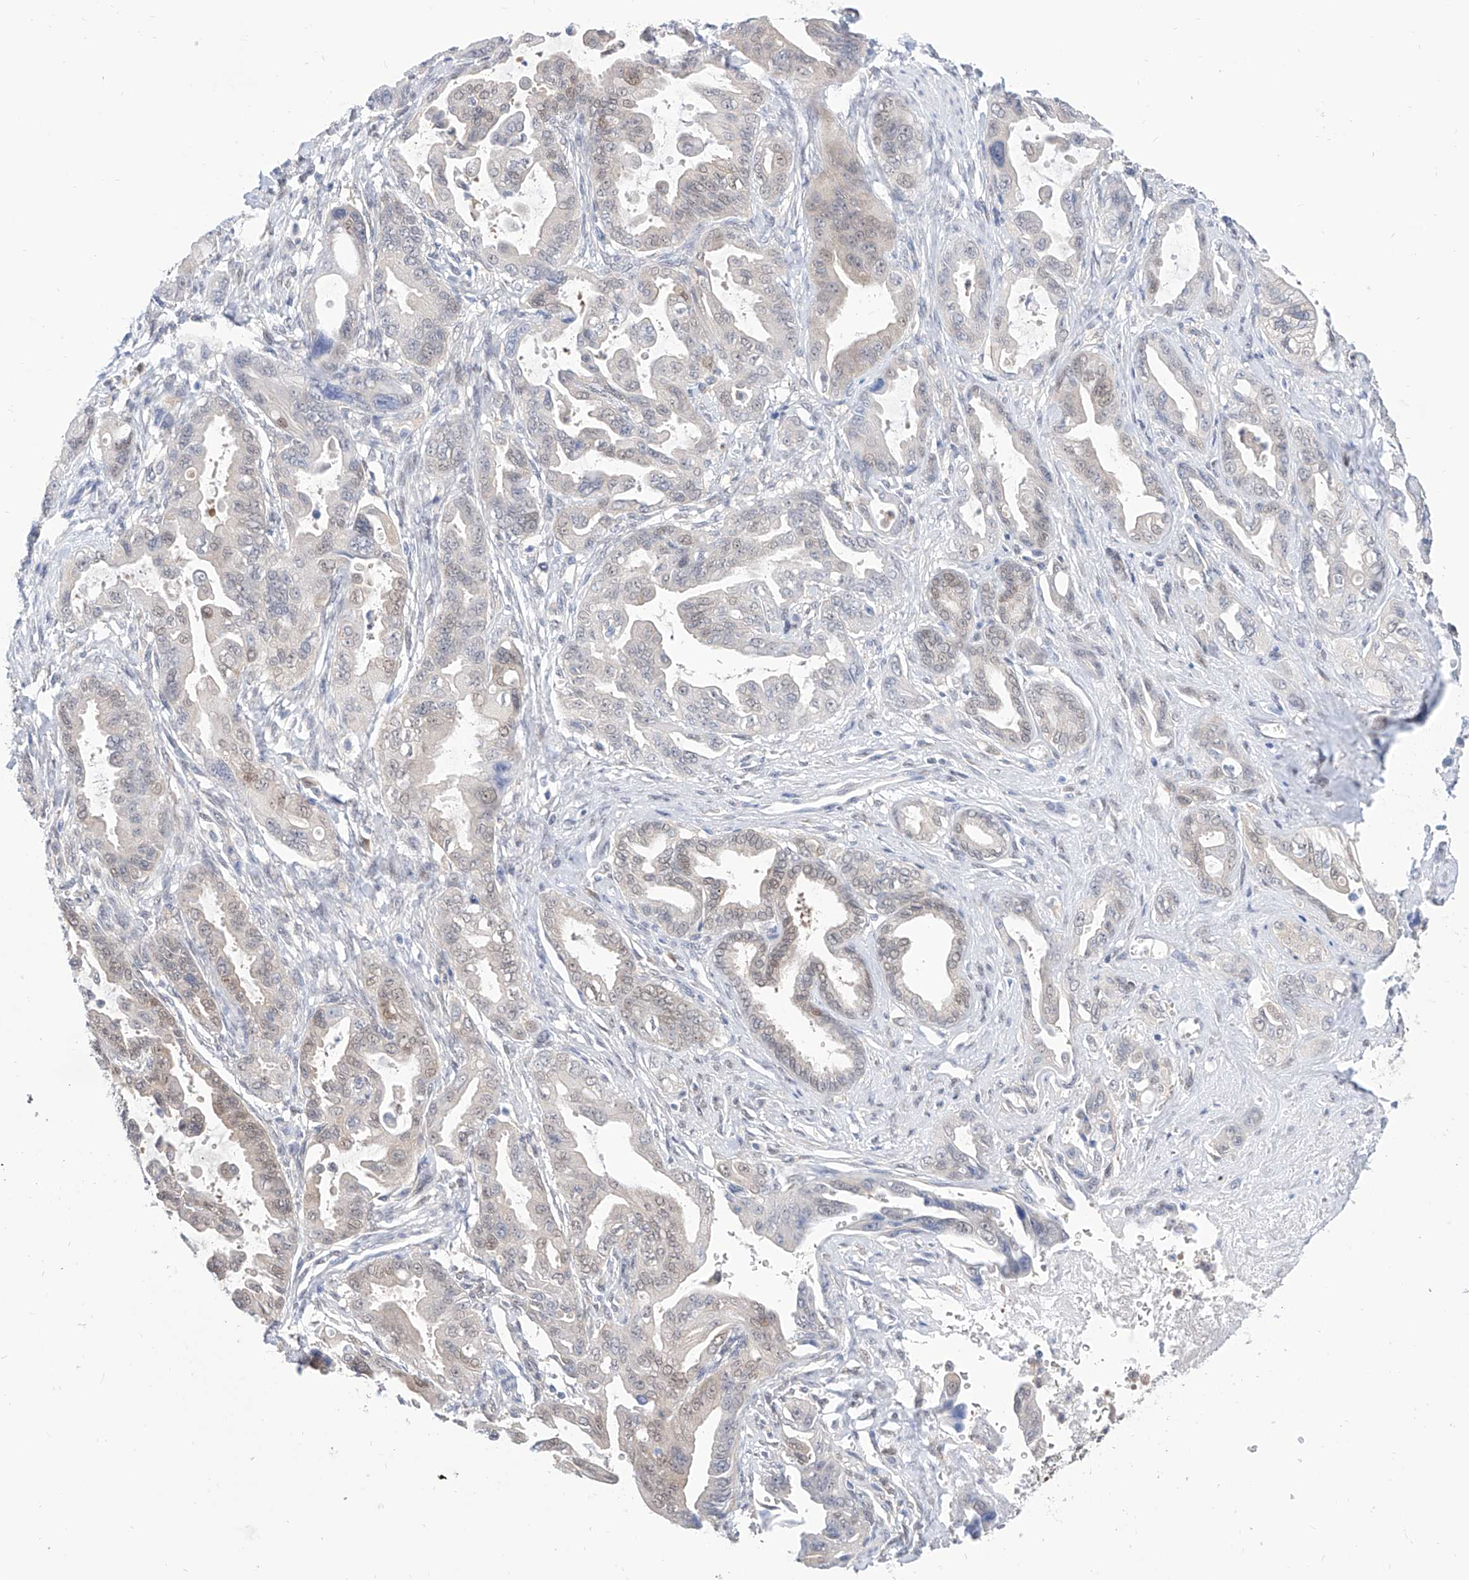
{"staining": {"intensity": "moderate", "quantity": "25%-75%", "location": "cytoplasmic/membranous,nuclear"}, "tissue": "pancreatic cancer", "cell_type": "Tumor cells", "image_type": "cancer", "snomed": [{"axis": "morphology", "description": "Adenocarcinoma, NOS"}, {"axis": "topography", "description": "Pancreas"}], "caption": "IHC staining of pancreatic adenocarcinoma, which shows medium levels of moderate cytoplasmic/membranous and nuclear staining in about 25%-75% of tumor cells indicating moderate cytoplasmic/membranous and nuclear protein expression. The staining was performed using DAB (brown) for protein detection and nuclei were counterstained in hematoxylin (blue).", "gene": "PDXK", "patient": {"sex": "male", "age": 70}}